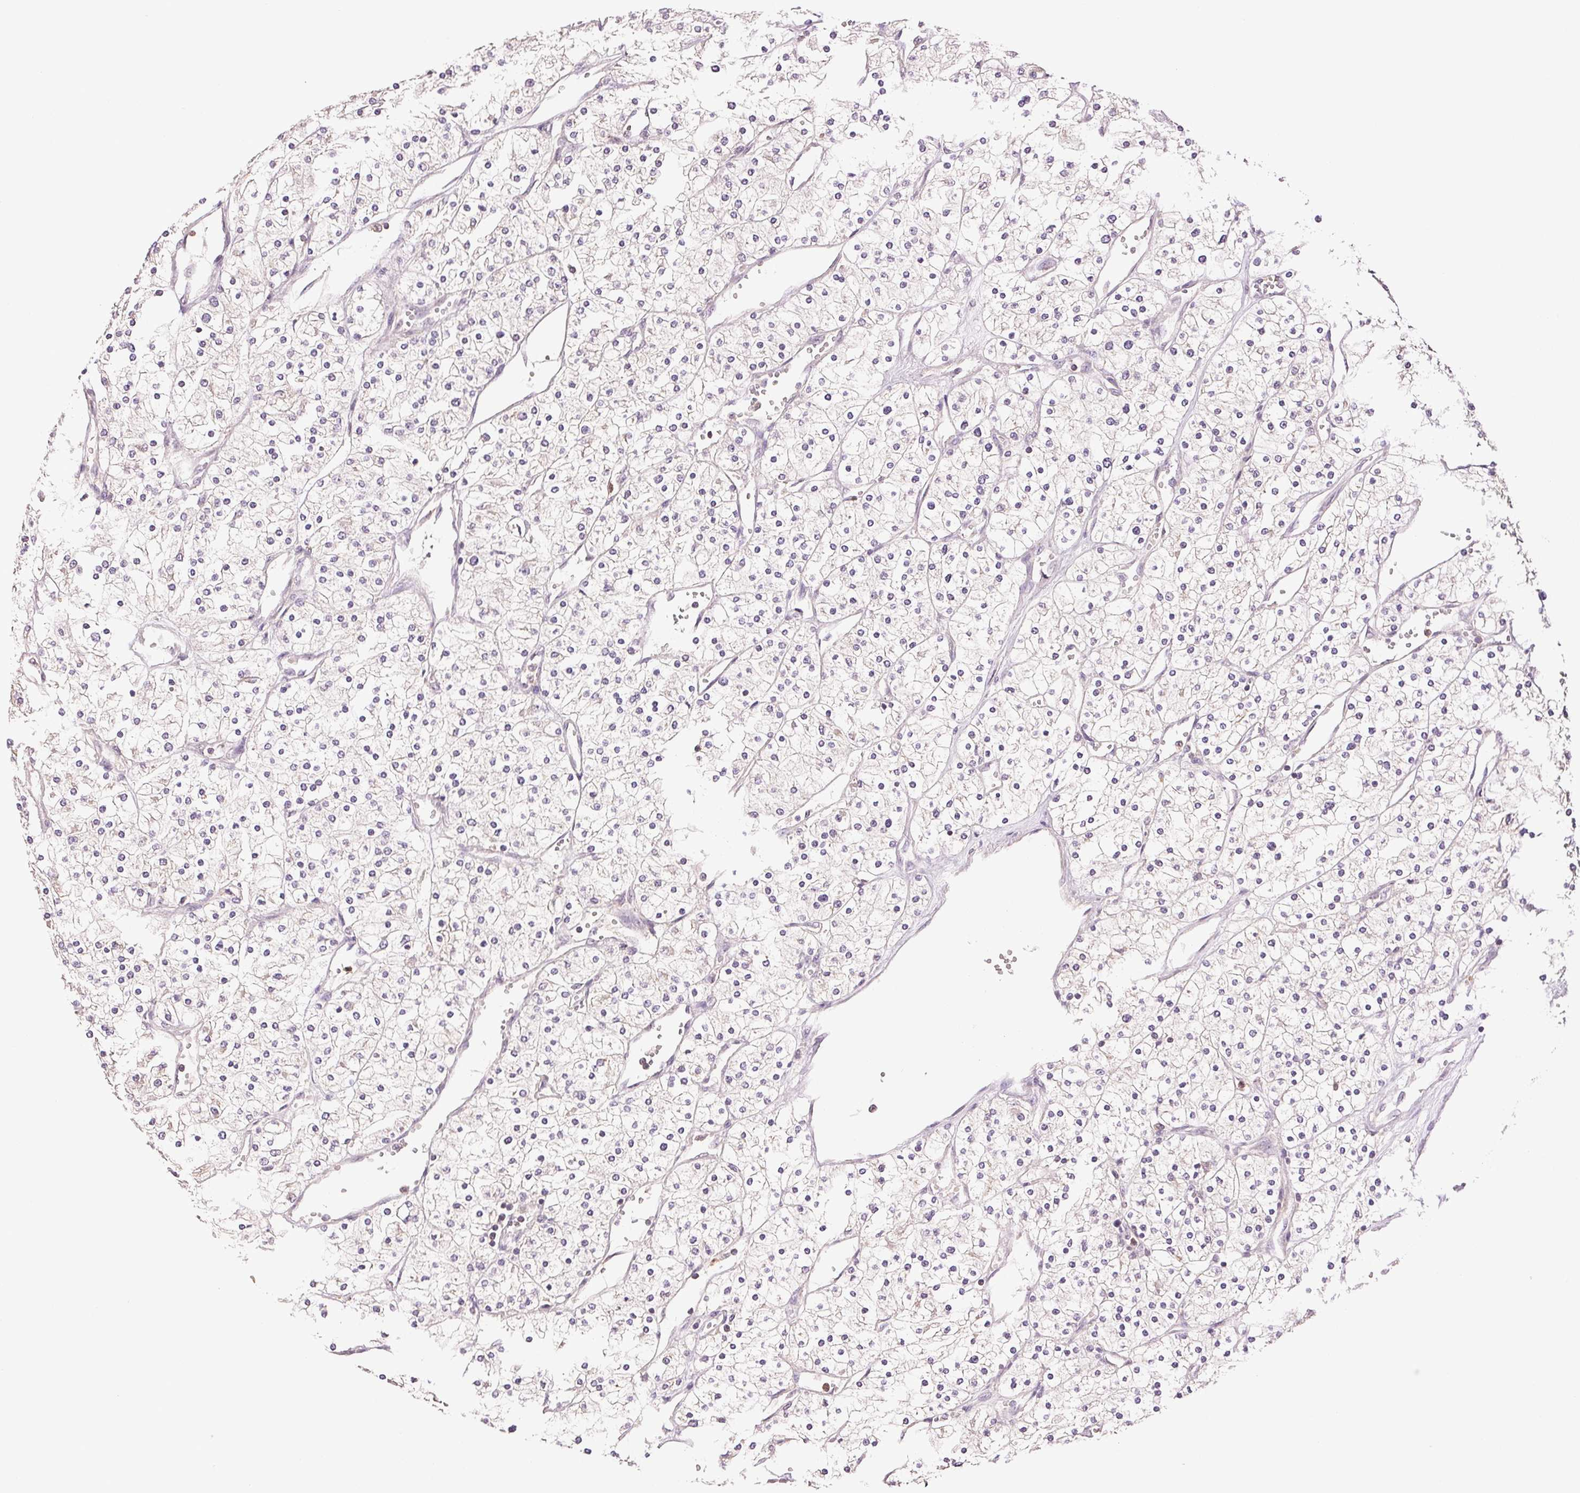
{"staining": {"intensity": "negative", "quantity": "none", "location": "none"}, "tissue": "renal cancer", "cell_type": "Tumor cells", "image_type": "cancer", "snomed": [{"axis": "morphology", "description": "Adenocarcinoma, NOS"}, {"axis": "topography", "description": "Kidney"}], "caption": "Tumor cells are negative for brown protein staining in renal adenocarcinoma.", "gene": "TMEM253", "patient": {"sex": "male", "age": 80}}